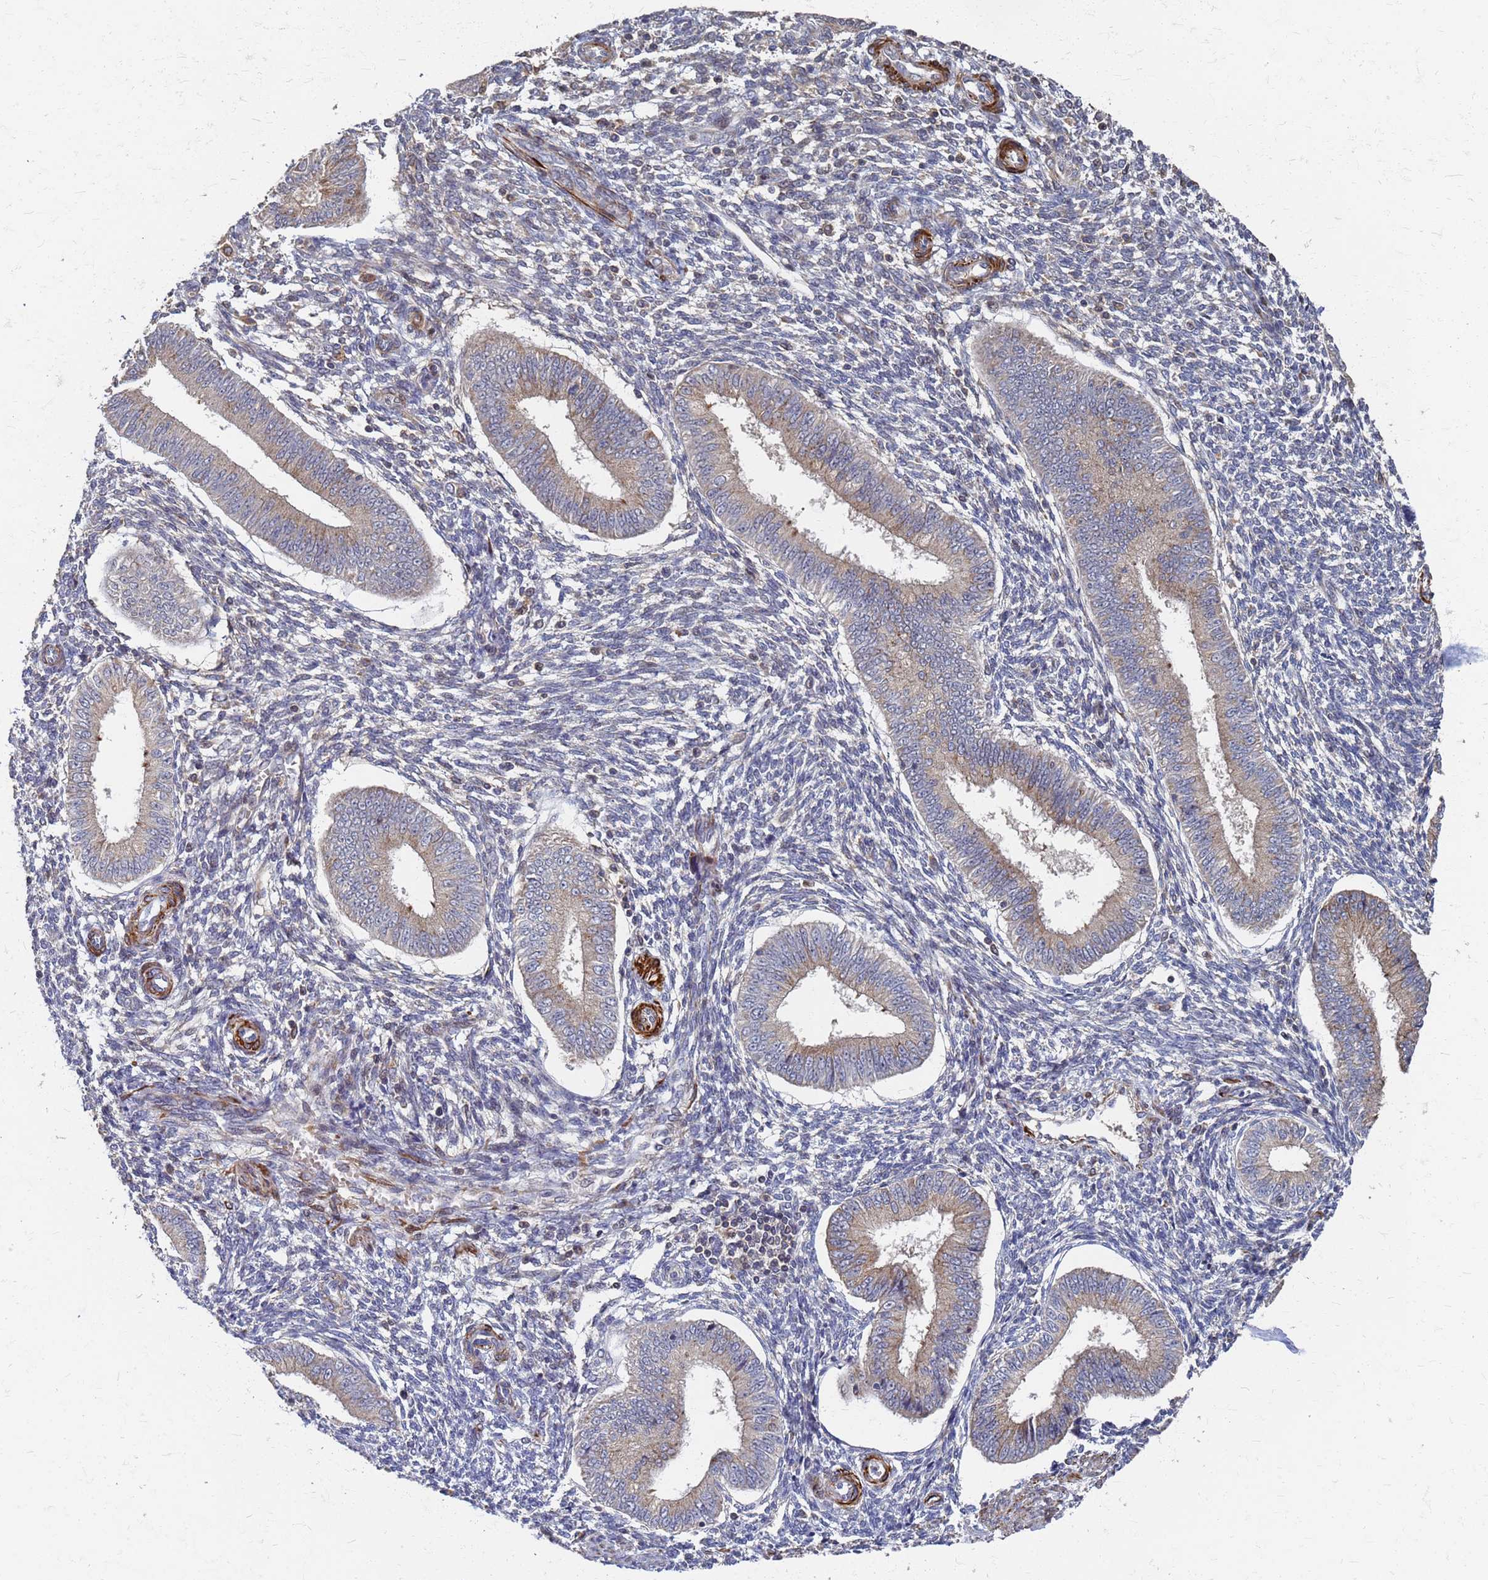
{"staining": {"intensity": "negative", "quantity": "none", "location": "none"}, "tissue": "endometrium", "cell_type": "Cells in endometrial stroma", "image_type": "normal", "snomed": [{"axis": "morphology", "description": "Normal tissue, NOS"}, {"axis": "topography", "description": "Uterus"}, {"axis": "topography", "description": "Endometrium"}], "caption": "IHC of benign endometrium reveals no positivity in cells in endometrial stroma. The staining was performed using DAB to visualize the protein expression in brown, while the nuclei were stained in blue with hematoxylin (Magnification: 20x).", "gene": "ATPAF1", "patient": {"sex": "female", "age": 48}}